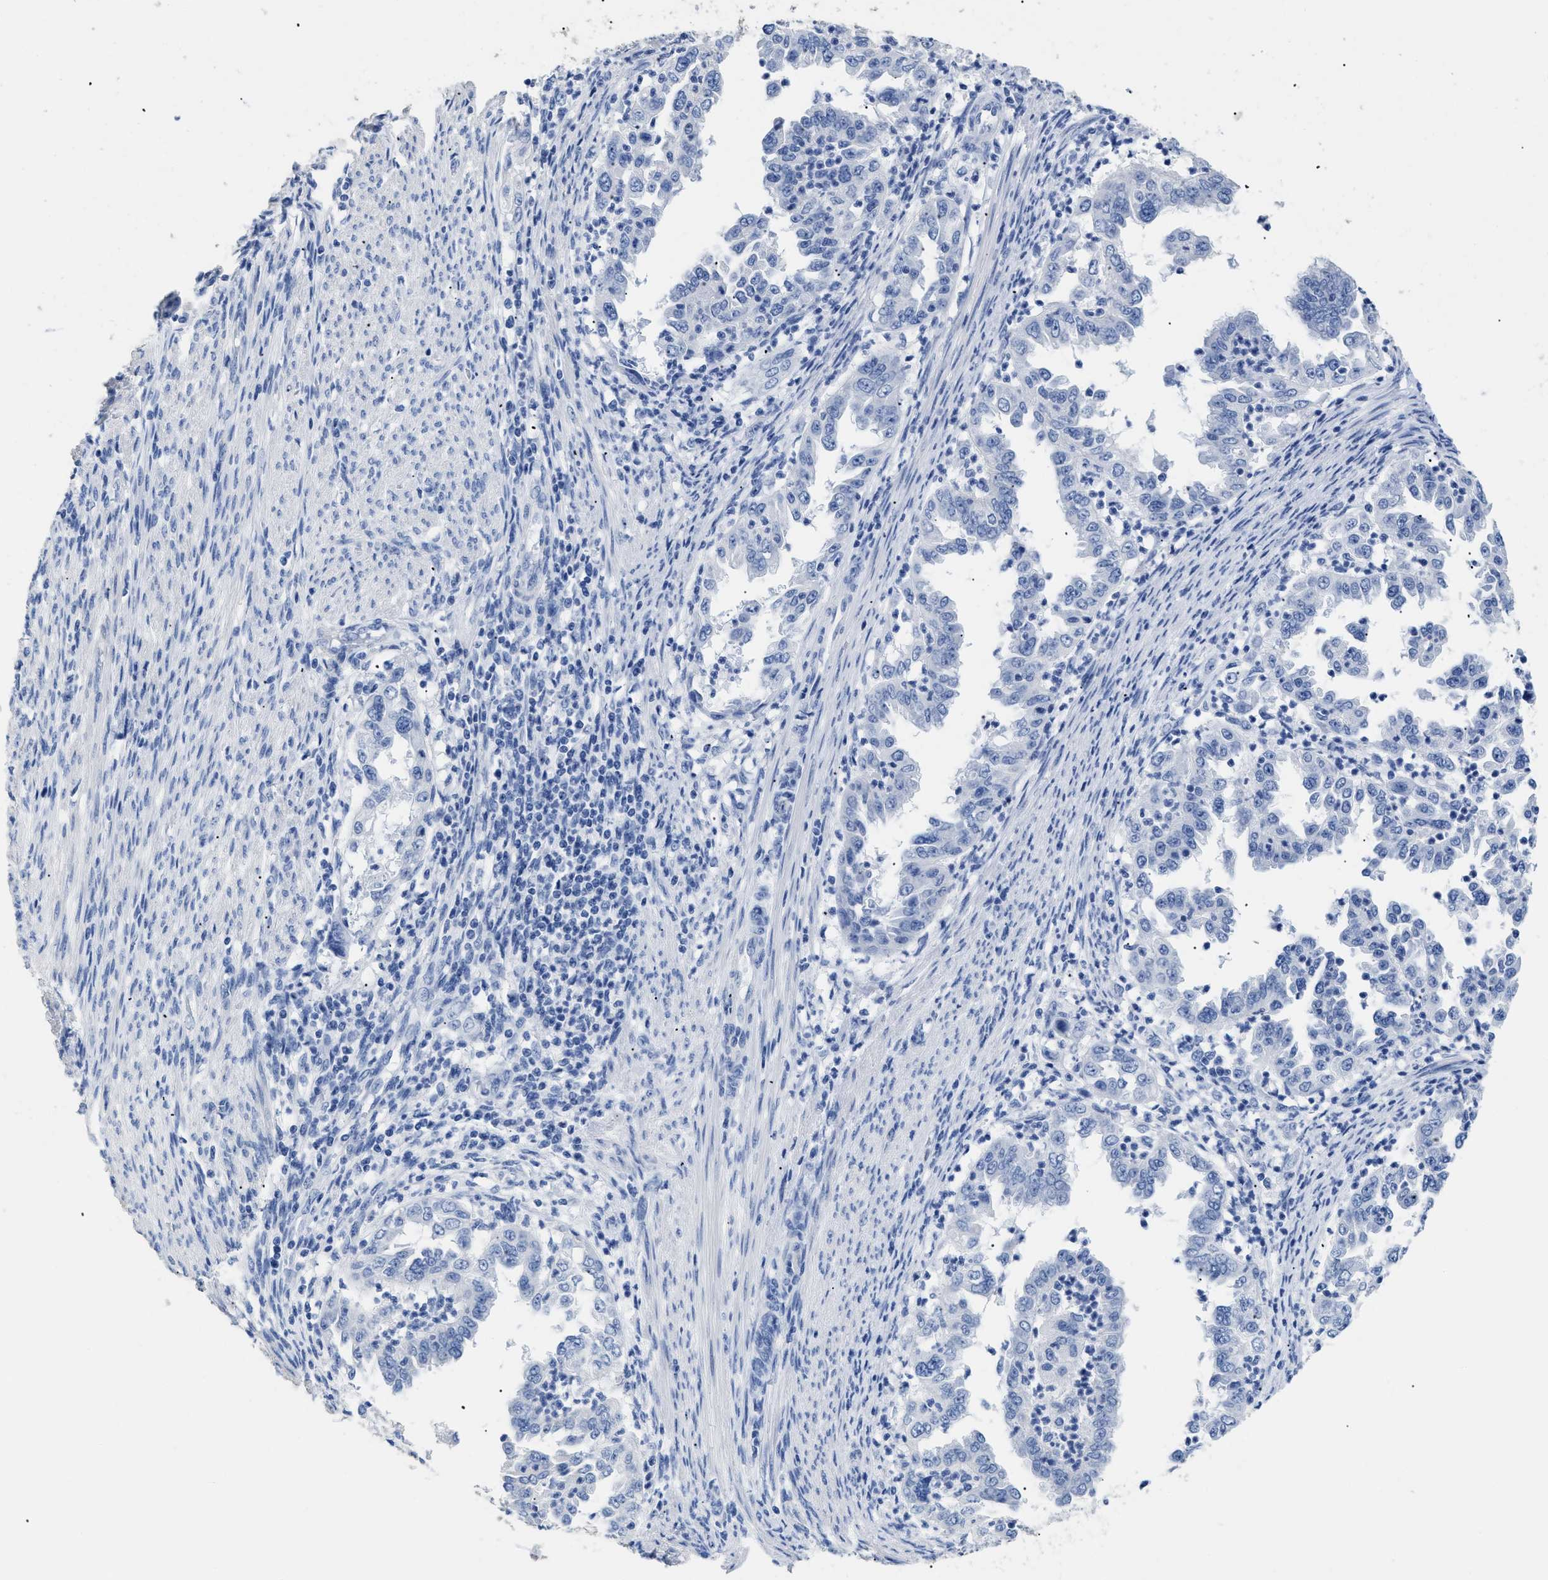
{"staining": {"intensity": "negative", "quantity": "none", "location": "none"}, "tissue": "endometrial cancer", "cell_type": "Tumor cells", "image_type": "cancer", "snomed": [{"axis": "morphology", "description": "Adenocarcinoma, NOS"}, {"axis": "topography", "description": "Endometrium"}], "caption": "DAB (3,3'-diaminobenzidine) immunohistochemical staining of human endometrial cancer (adenocarcinoma) reveals no significant positivity in tumor cells. Brightfield microscopy of IHC stained with DAB (brown) and hematoxylin (blue), captured at high magnification.", "gene": "DLC1", "patient": {"sex": "female", "age": 85}}